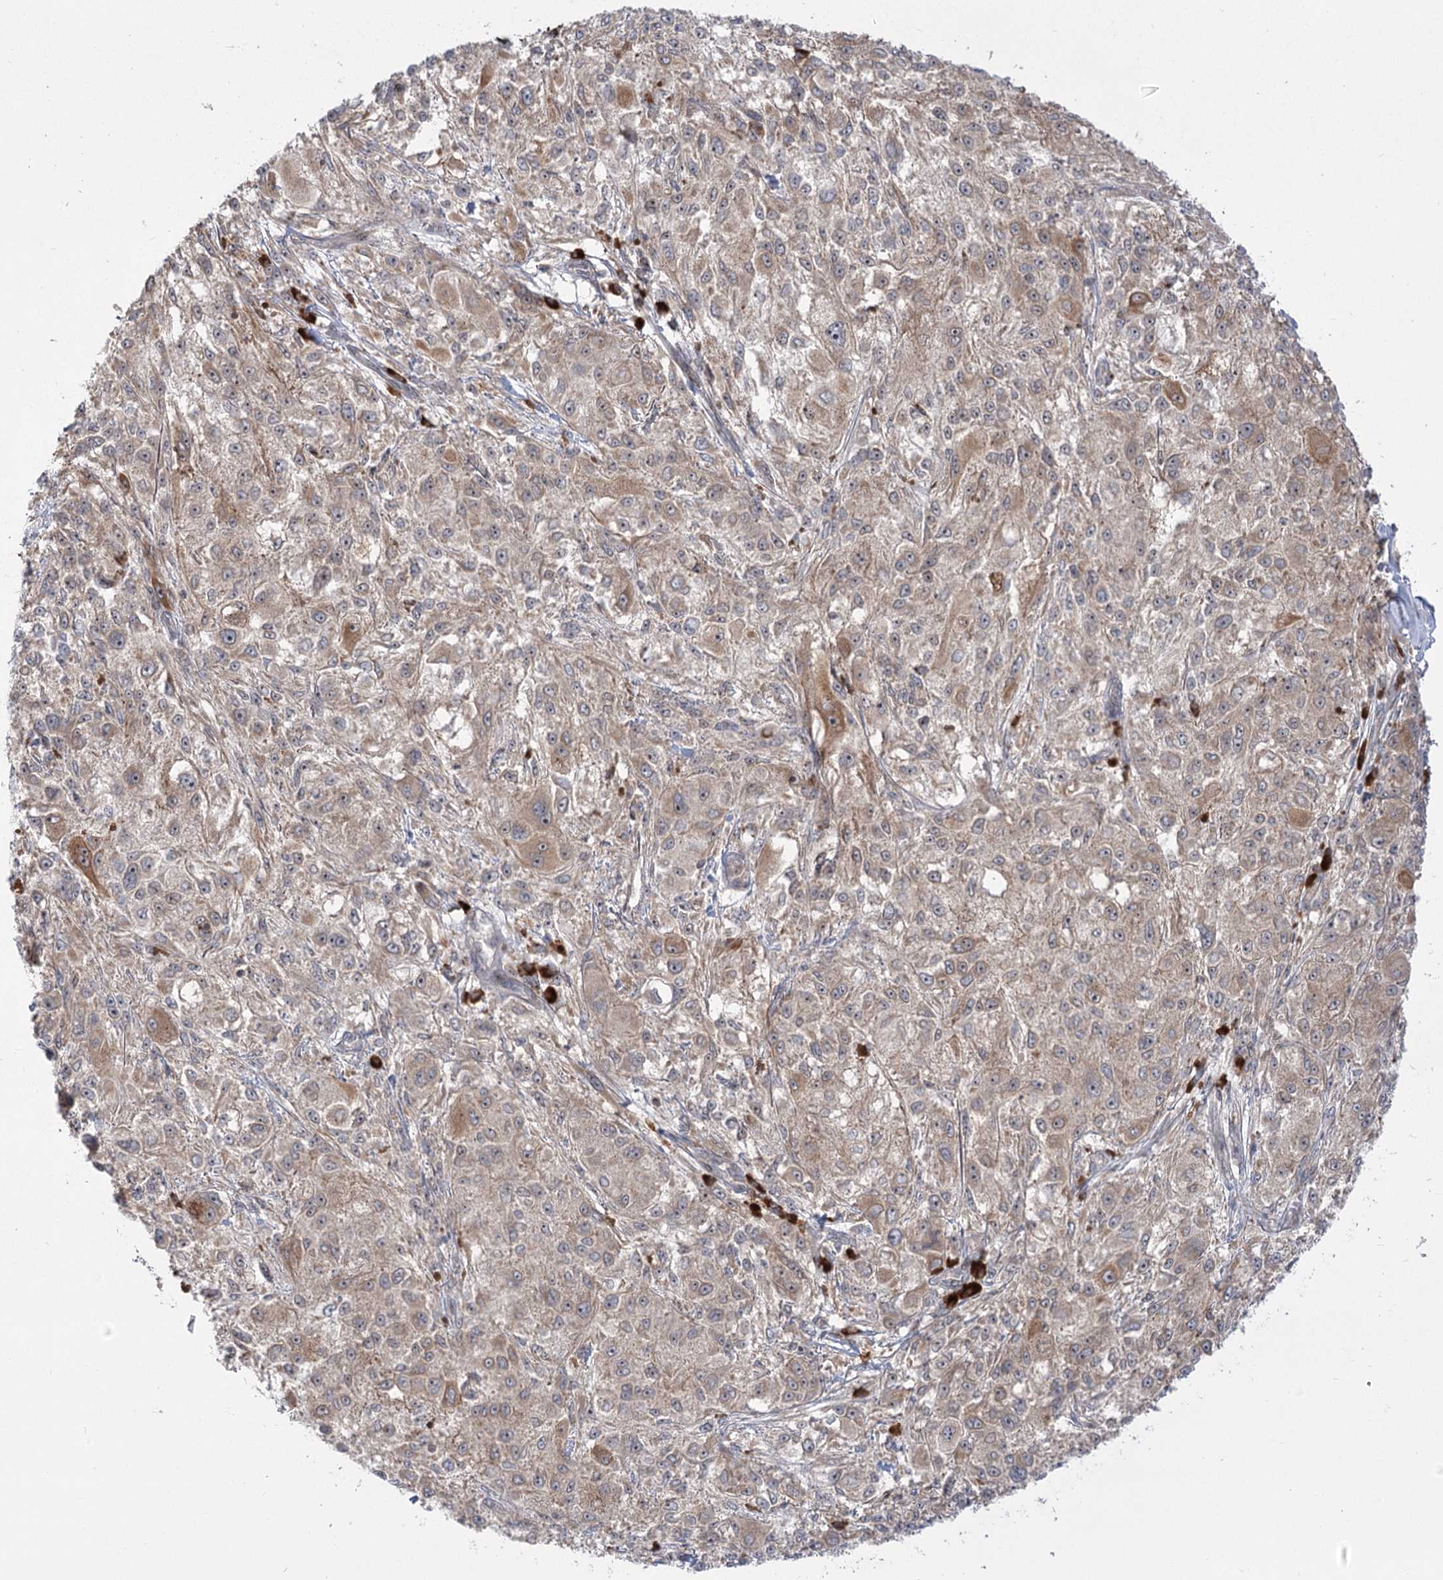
{"staining": {"intensity": "weak", "quantity": "25%-75%", "location": "cytoplasmic/membranous"}, "tissue": "melanoma", "cell_type": "Tumor cells", "image_type": "cancer", "snomed": [{"axis": "morphology", "description": "Necrosis, NOS"}, {"axis": "morphology", "description": "Malignant melanoma, NOS"}, {"axis": "topography", "description": "Skin"}], "caption": "Protein expression analysis of melanoma shows weak cytoplasmic/membranous staining in approximately 25%-75% of tumor cells. Using DAB (3,3'-diaminobenzidine) (brown) and hematoxylin (blue) stains, captured at high magnification using brightfield microscopy.", "gene": "SYTL1", "patient": {"sex": "female", "age": 87}}